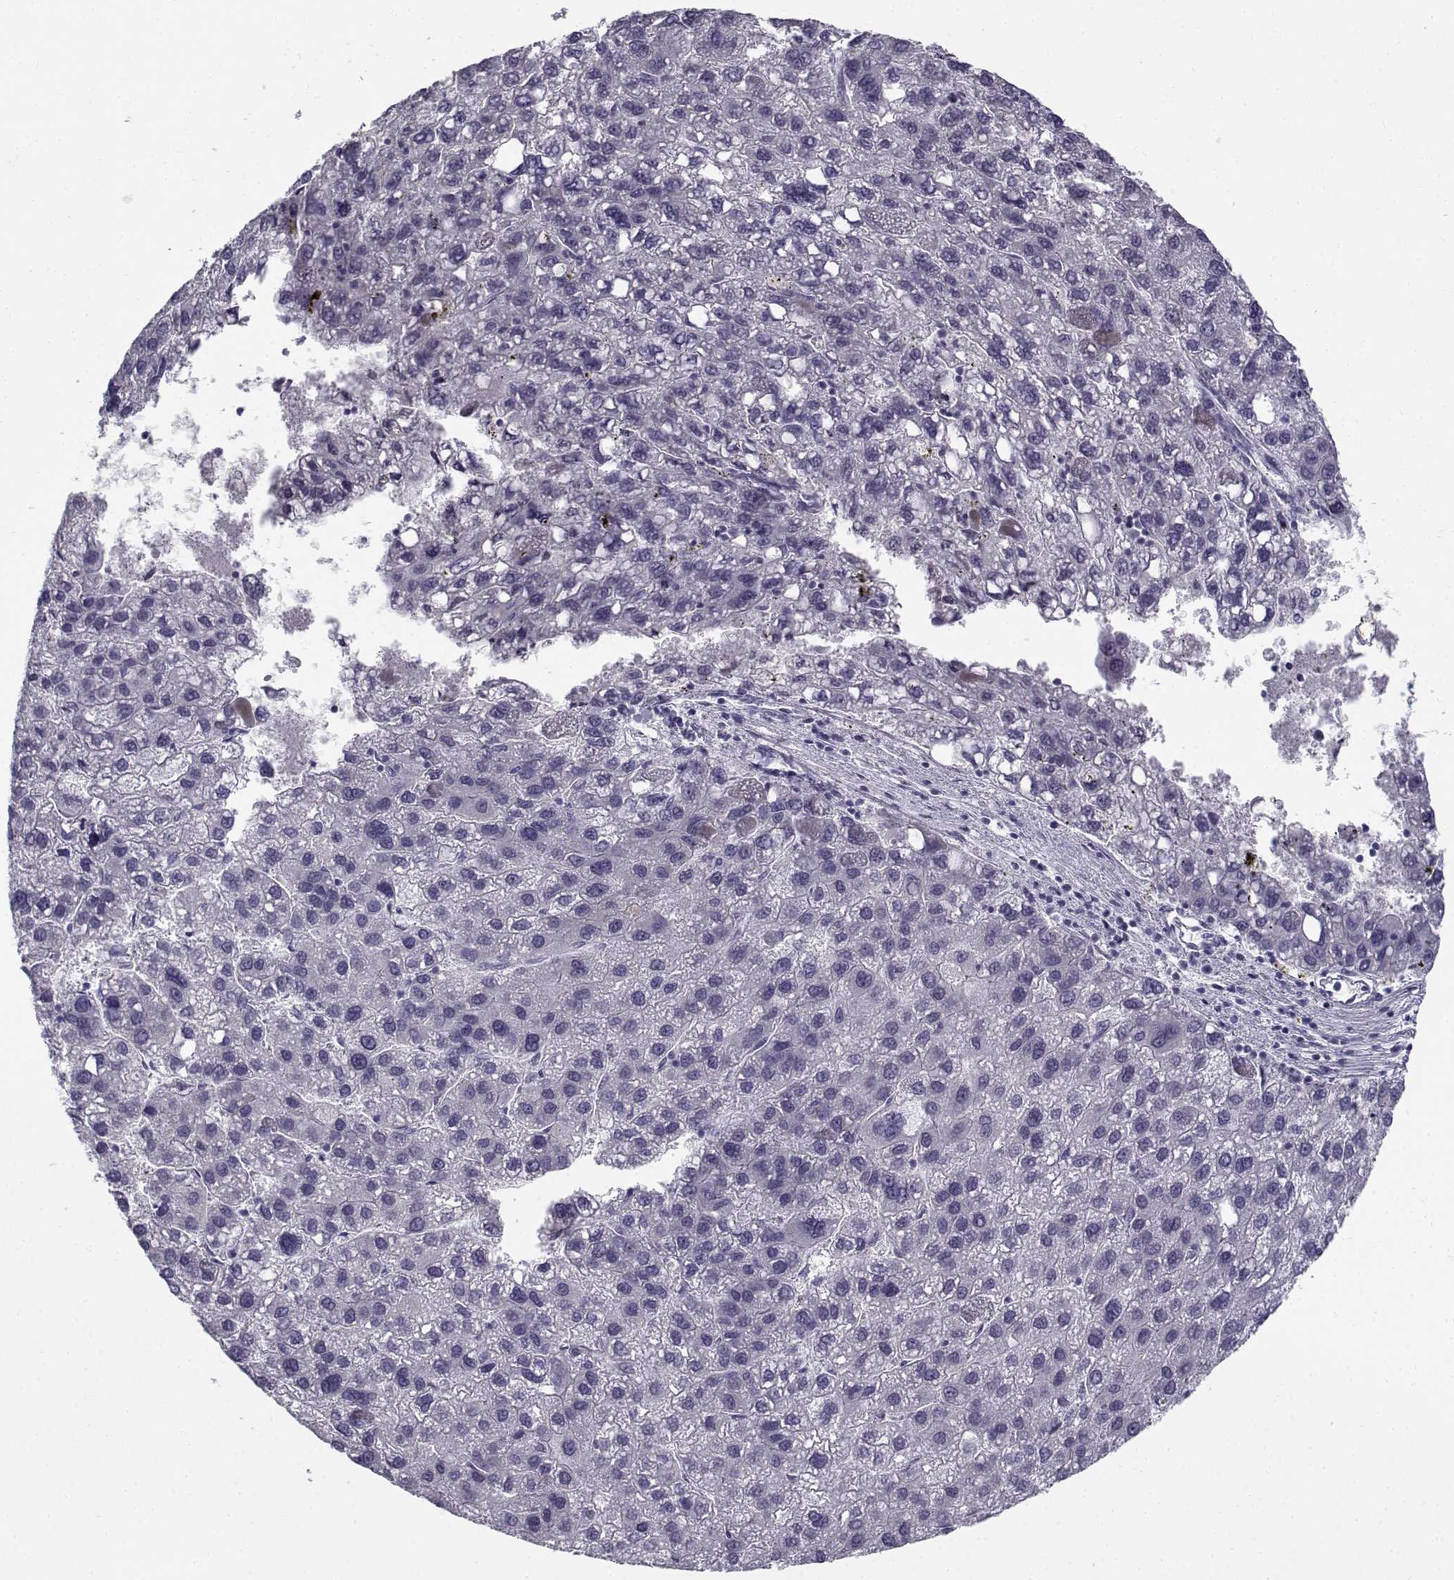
{"staining": {"intensity": "negative", "quantity": "none", "location": "none"}, "tissue": "liver cancer", "cell_type": "Tumor cells", "image_type": "cancer", "snomed": [{"axis": "morphology", "description": "Carcinoma, Hepatocellular, NOS"}, {"axis": "topography", "description": "Liver"}], "caption": "An immunohistochemistry (IHC) micrograph of liver cancer is shown. There is no staining in tumor cells of liver cancer.", "gene": "CREB3L3", "patient": {"sex": "female", "age": 82}}